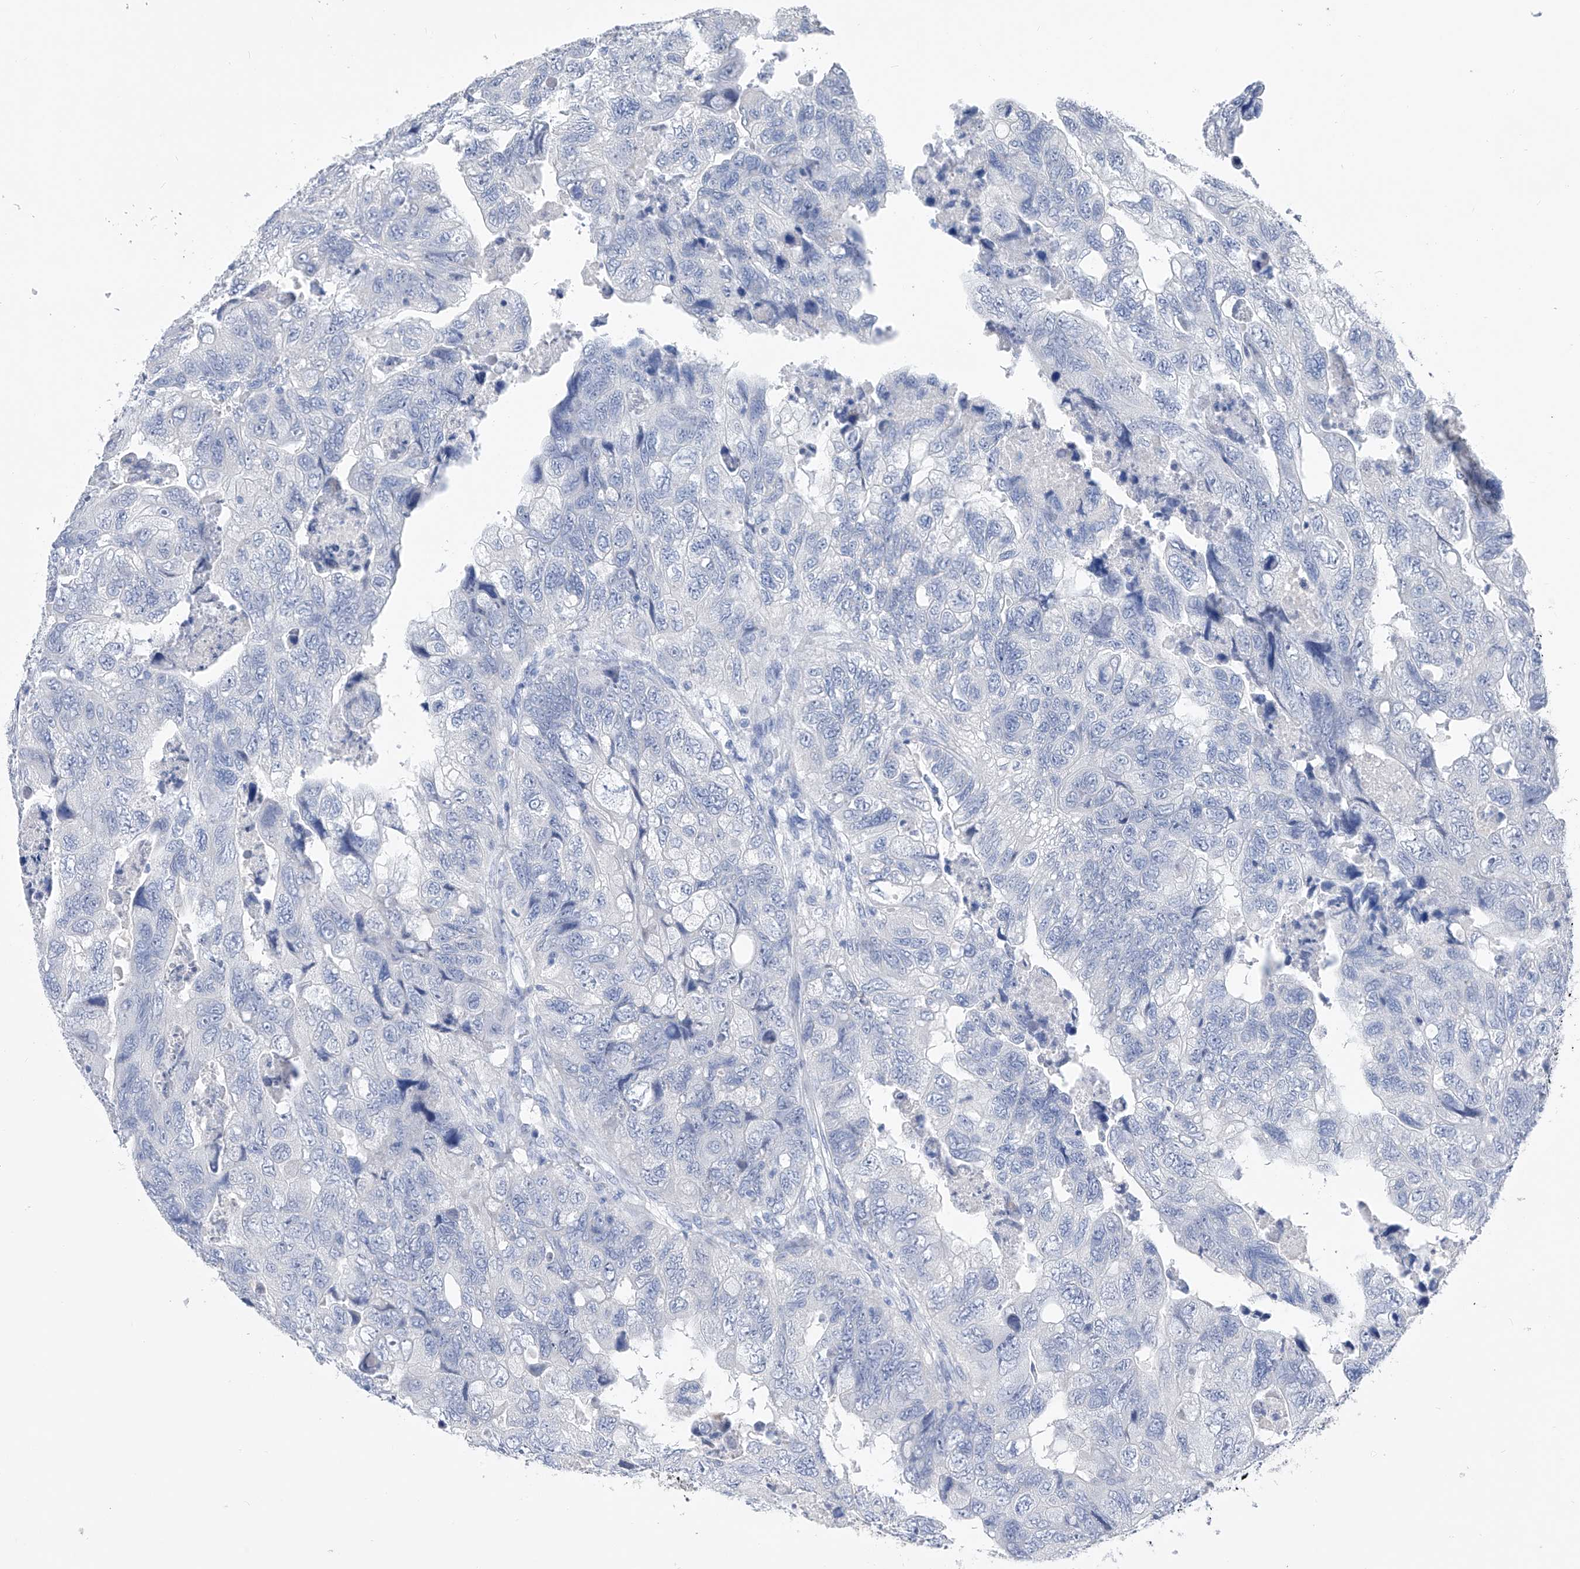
{"staining": {"intensity": "negative", "quantity": "none", "location": "none"}, "tissue": "colorectal cancer", "cell_type": "Tumor cells", "image_type": "cancer", "snomed": [{"axis": "morphology", "description": "Adenocarcinoma, NOS"}, {"axis": "topography", "description": "Rectum"}], "caption": "Immunohistochemistry of colorectal adenocarcinoma shows no positivity in tumor cells.", "gene": "ADRA1A", "patient": {"sex": "male", "age": 63}}